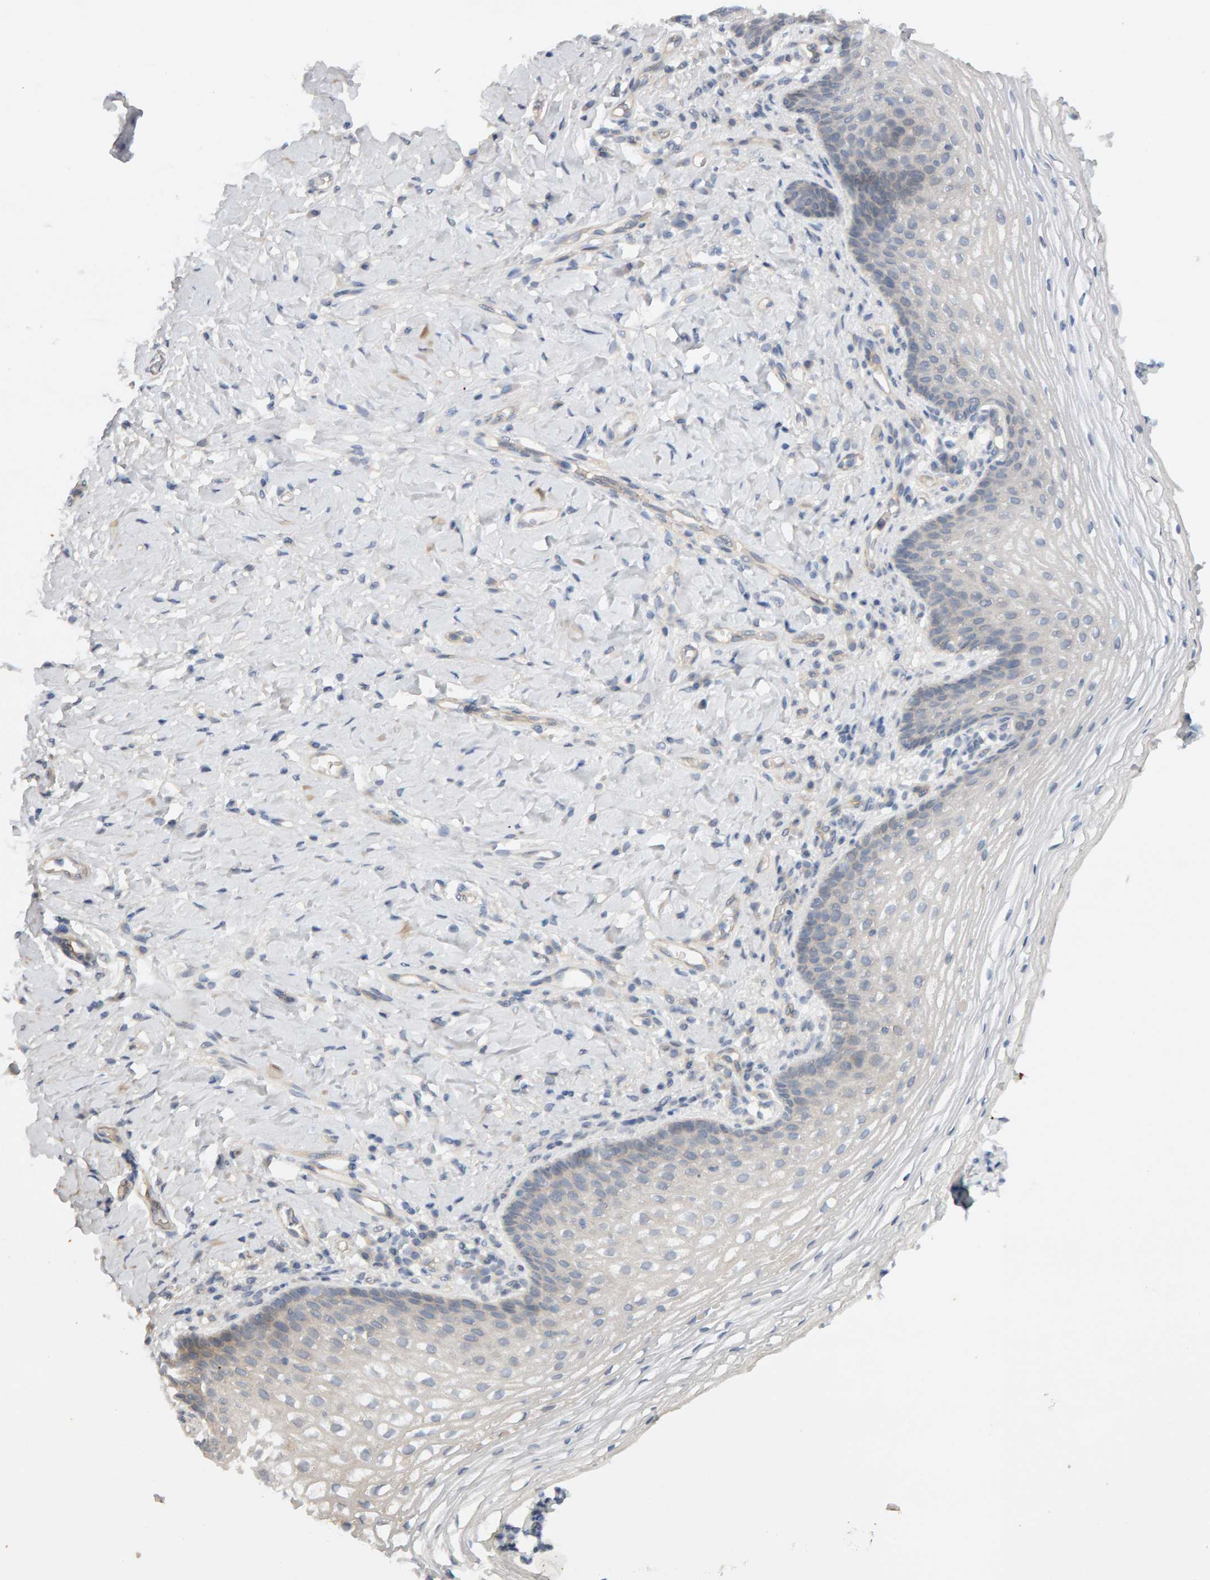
{"staining": {"intensity": "negative", "quantity": "none", "location": "none"}, "tissue": "vagina", "cell_type": "Squamous epithelial cells", "image_type": "normal", "snomed": [{"axis": "morphology", "description": "Normal tissue, NOS"}, {"axis": "topography", "description": "Vagina"}], "caption": "High power microscopy image of an IHC photomicrograph of unremarkable vagina, revealing no significant positivity in squamous epithelial cells. The staining is performed using DAB brown chromogen with nuclei counter-stained in using hematoxylin.", "gene": "PPP1R16A", "patient": {"sex": "female", "age": 60}}